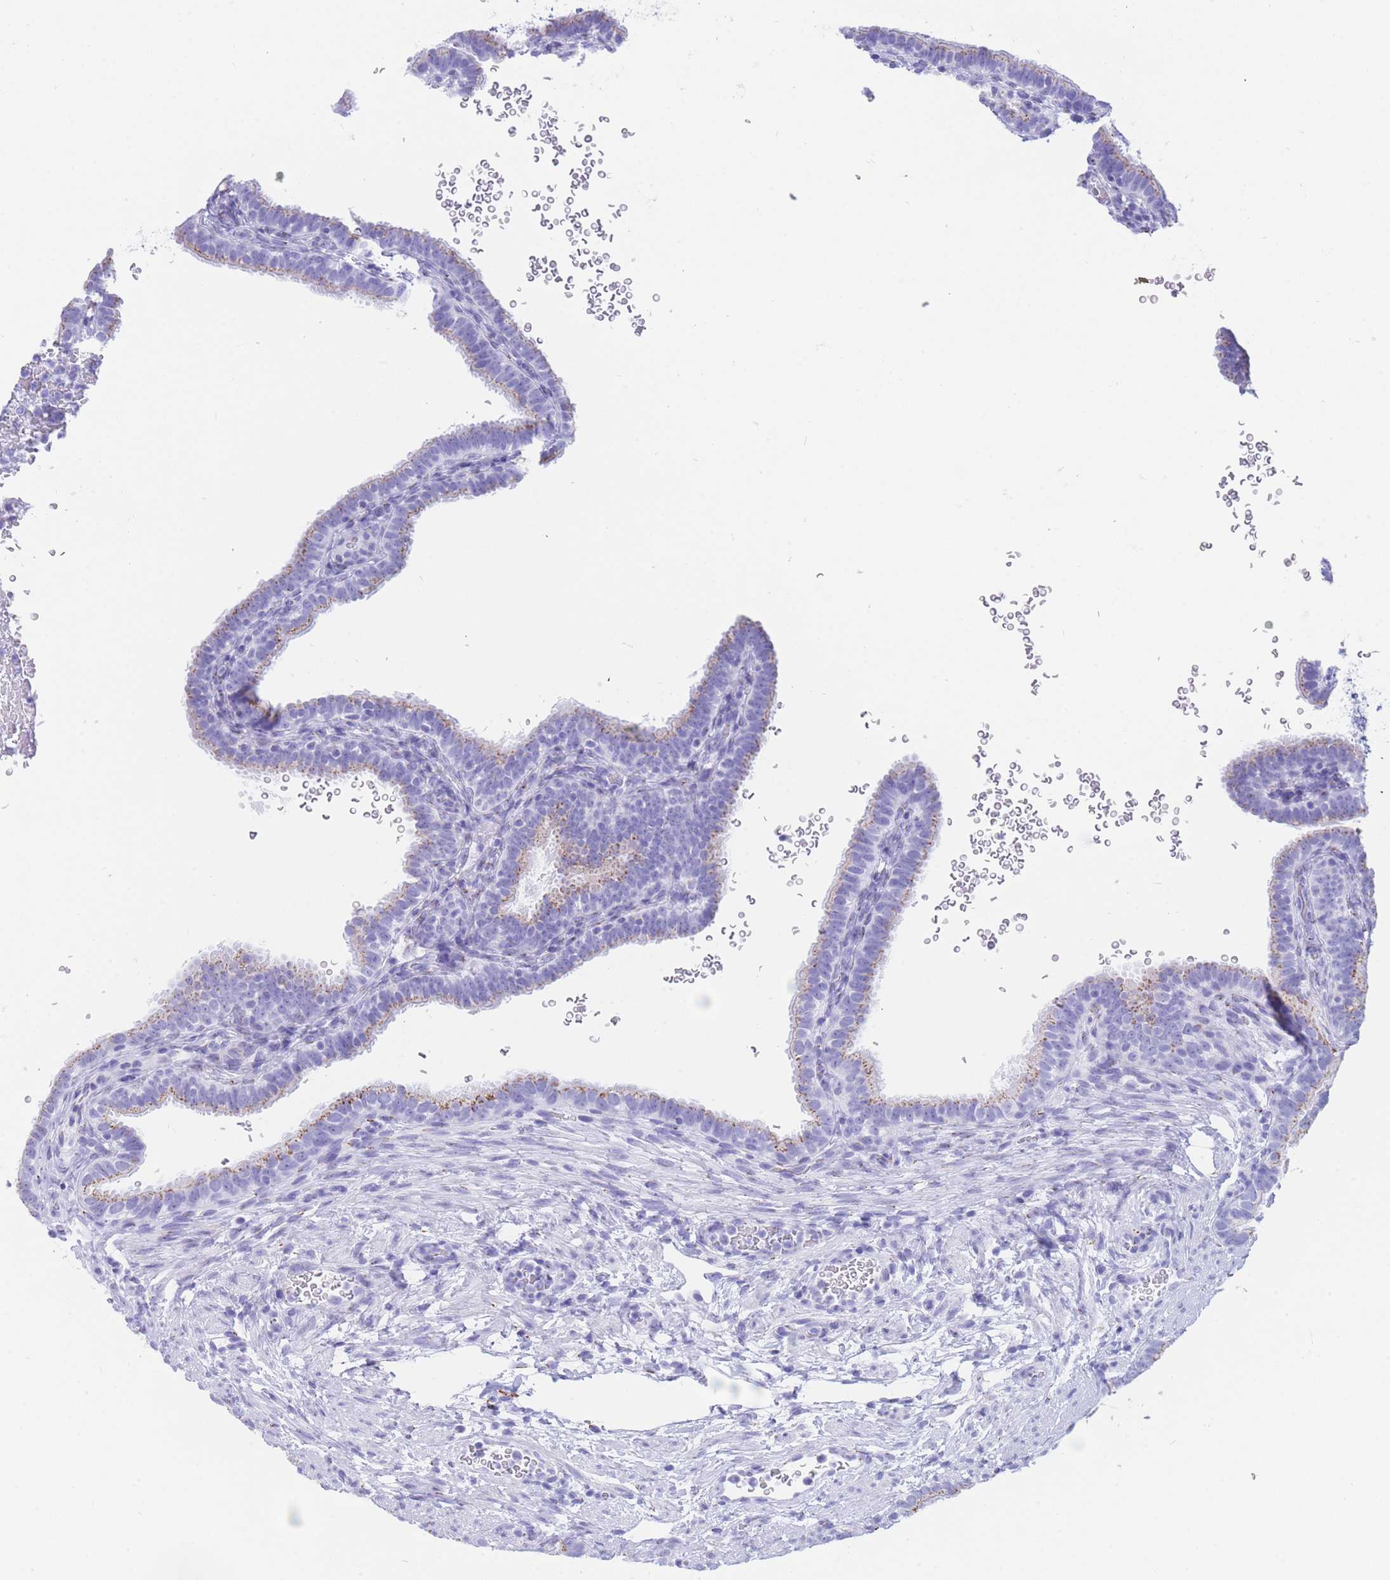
{"staining": {"intensity": "moderate", "quantity": "25%-75%", "location": "cytoplasmic/membranous"}, "tissue": "fallopian tube", "cell_type": "Glandular cells", "image_type": "normal", "snomed": [{"axis": "morphology", "description": "Normal tissue, NOS"}, {"axis": "topography", "description": "Fallopian tube"}], "caption": "Immunohistochemical staining of normal human fallopian tube exhibits 25%-75% levels of moderate cytoplasmic/membranous protein staining in approximately 25%-75% of glandular cells. Immunohistochemistry stains the protein of interest in brown and the nuclei are stained blue.", "gene": "FAM3C", "patient": {"sex": "female", "age": 41}}